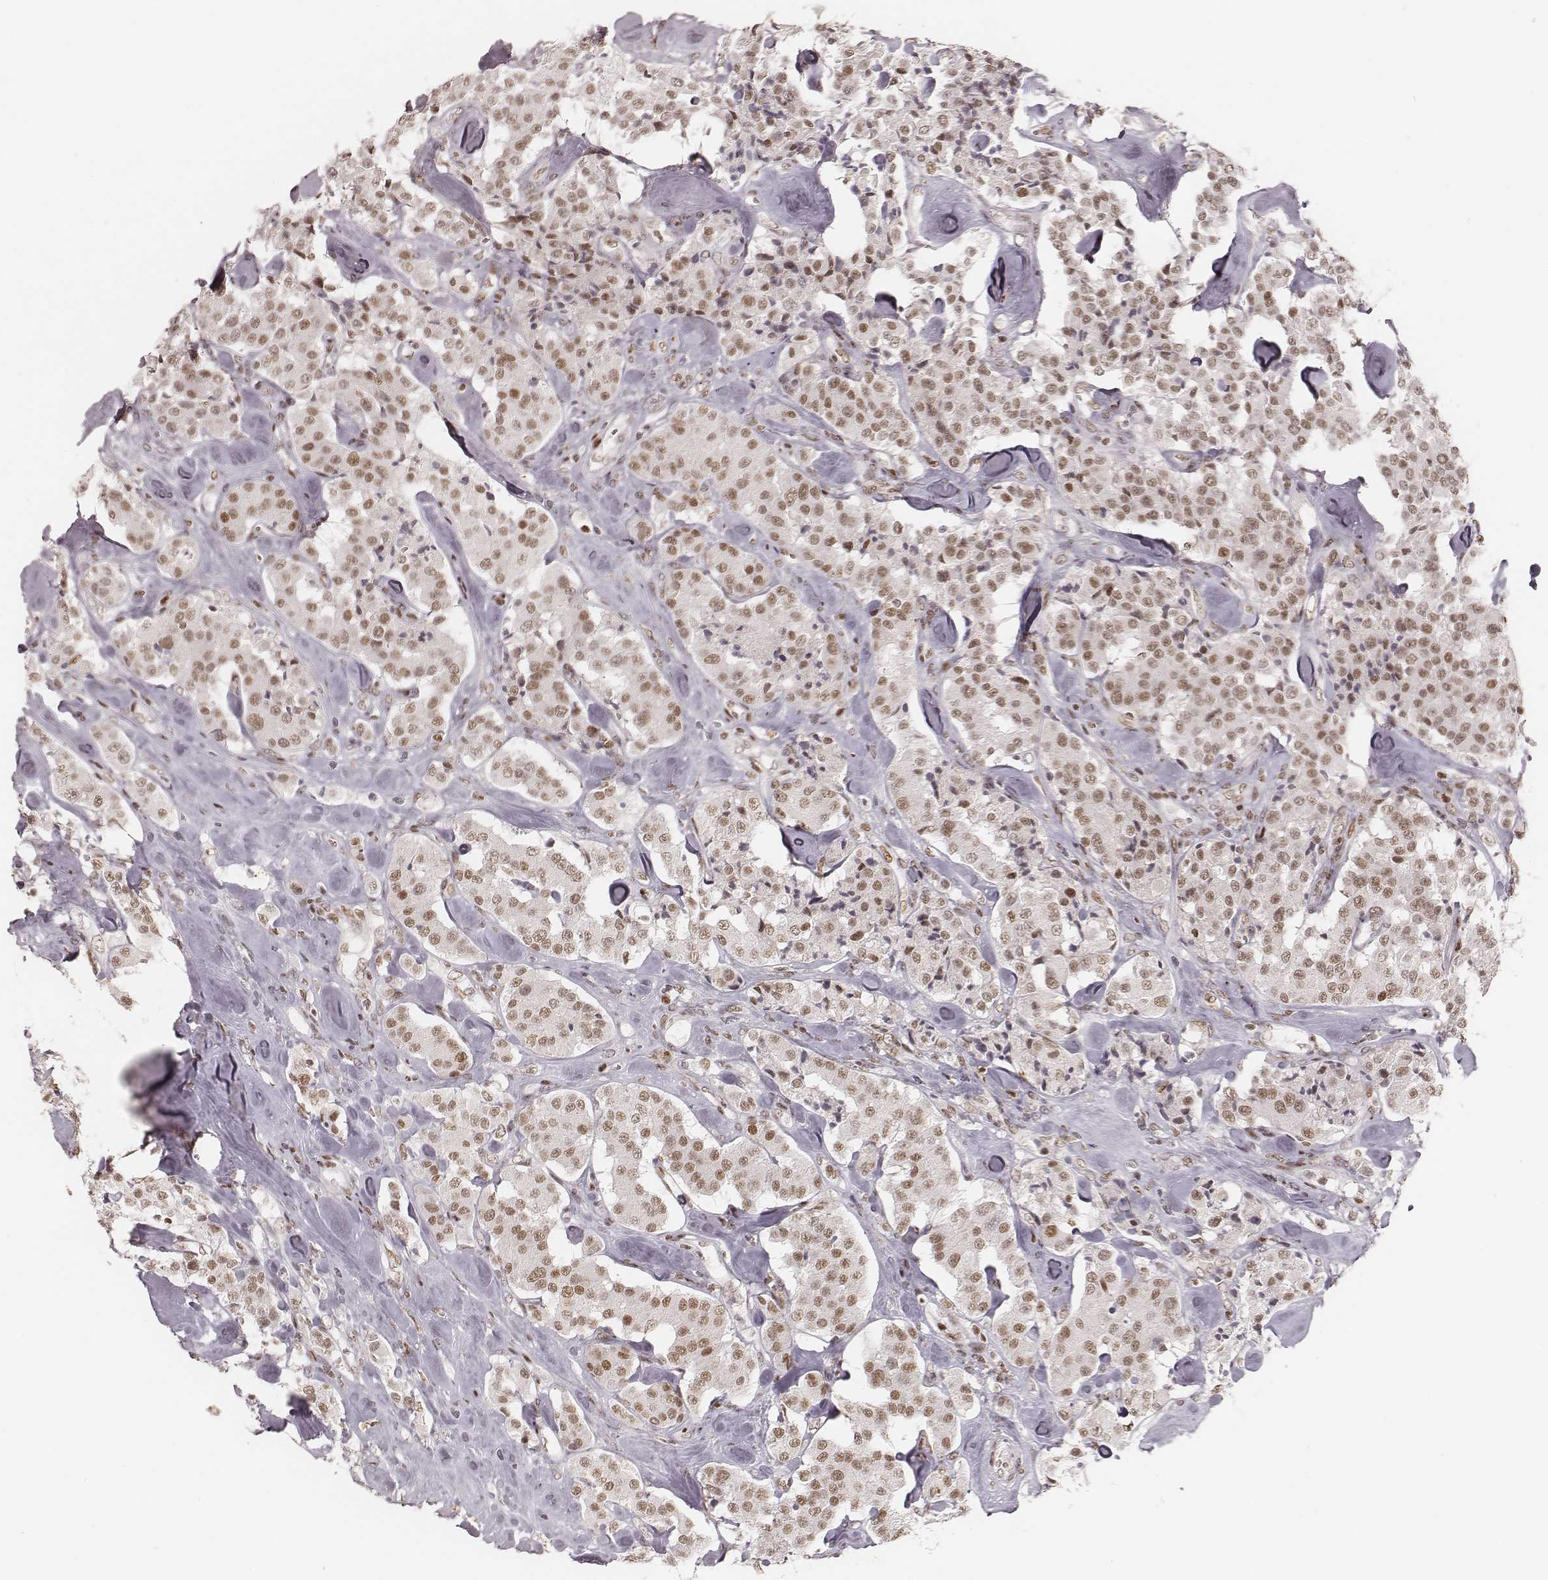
{"staining": {"intensity": "moderate", "quantity": ">75%", "location": "nuclear"}, "tissue": "carcinoid", "cell_type": "Tumor cells", "image_type": "cancer", "snomed": [{"axis": "morphology", "description": "Carcinoid, malignant, NOS"}, {"axis": "topography", "description": "Pancreas"}], "caption": "Moderate nuclear positivity for a protein is seen in about >75% of tumor cells of carcinoid (malignant) using immunohistochemistry (IHC).", "gene": "HNRNPC", "patient": {"sex": "male", "age": 41}}